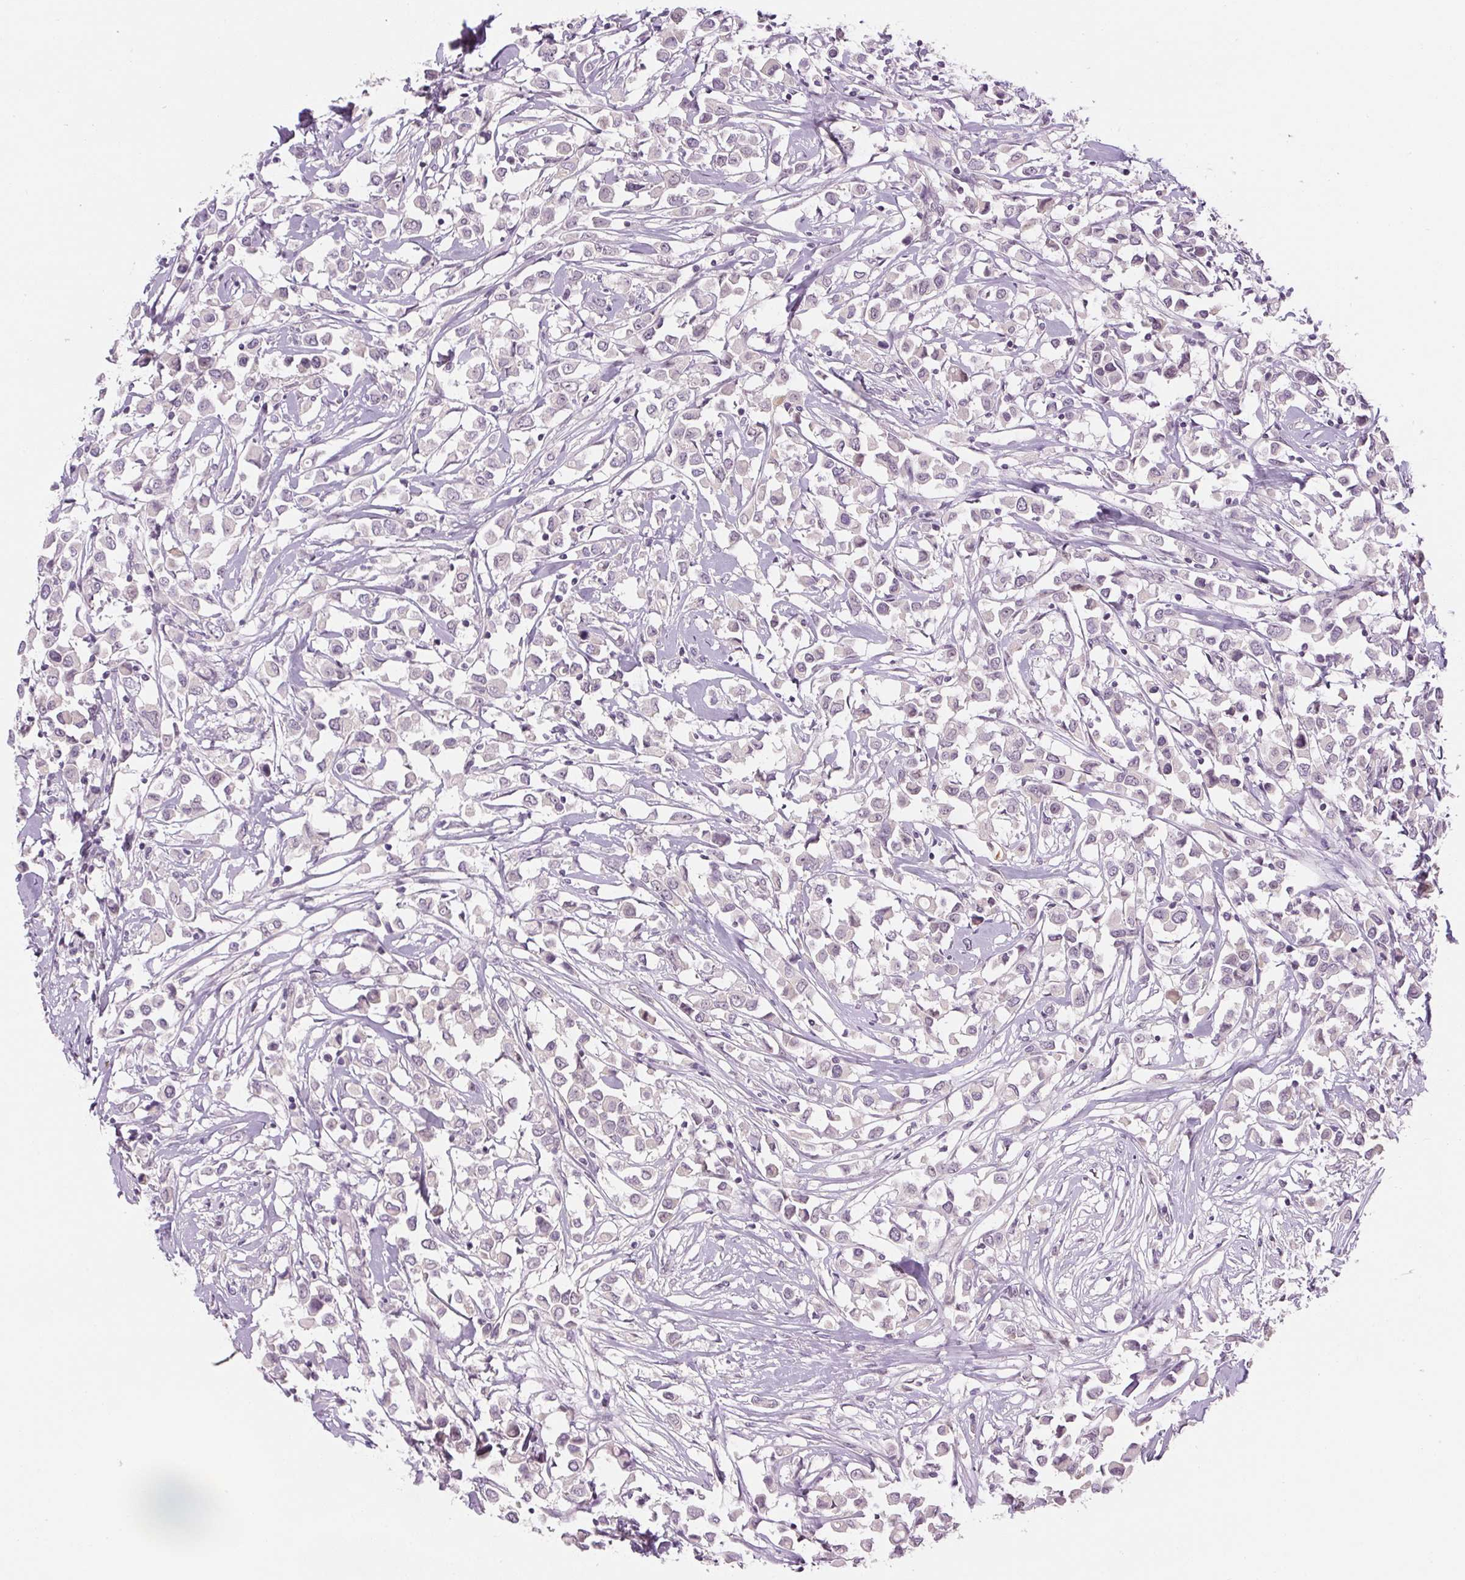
{"staining": {"intensity": "negative", "quantity": "none", "location": "none"}, "tissue": "breast cancer", "cell_type": "Tumor cells", "image_type": "cancer", "snomed": [{"axis": "morphology", "description": "Duct carcinoma"}, {"axis": "topography", "description": "Breast"}], "caption": "DAB (3,3'-diaminobenzidine) immunohistochemical staining of breast cancer reveals no significant expression in tumor cells.", "gene": "SGF29", "patient": {"sex": "female", "age": 61}}